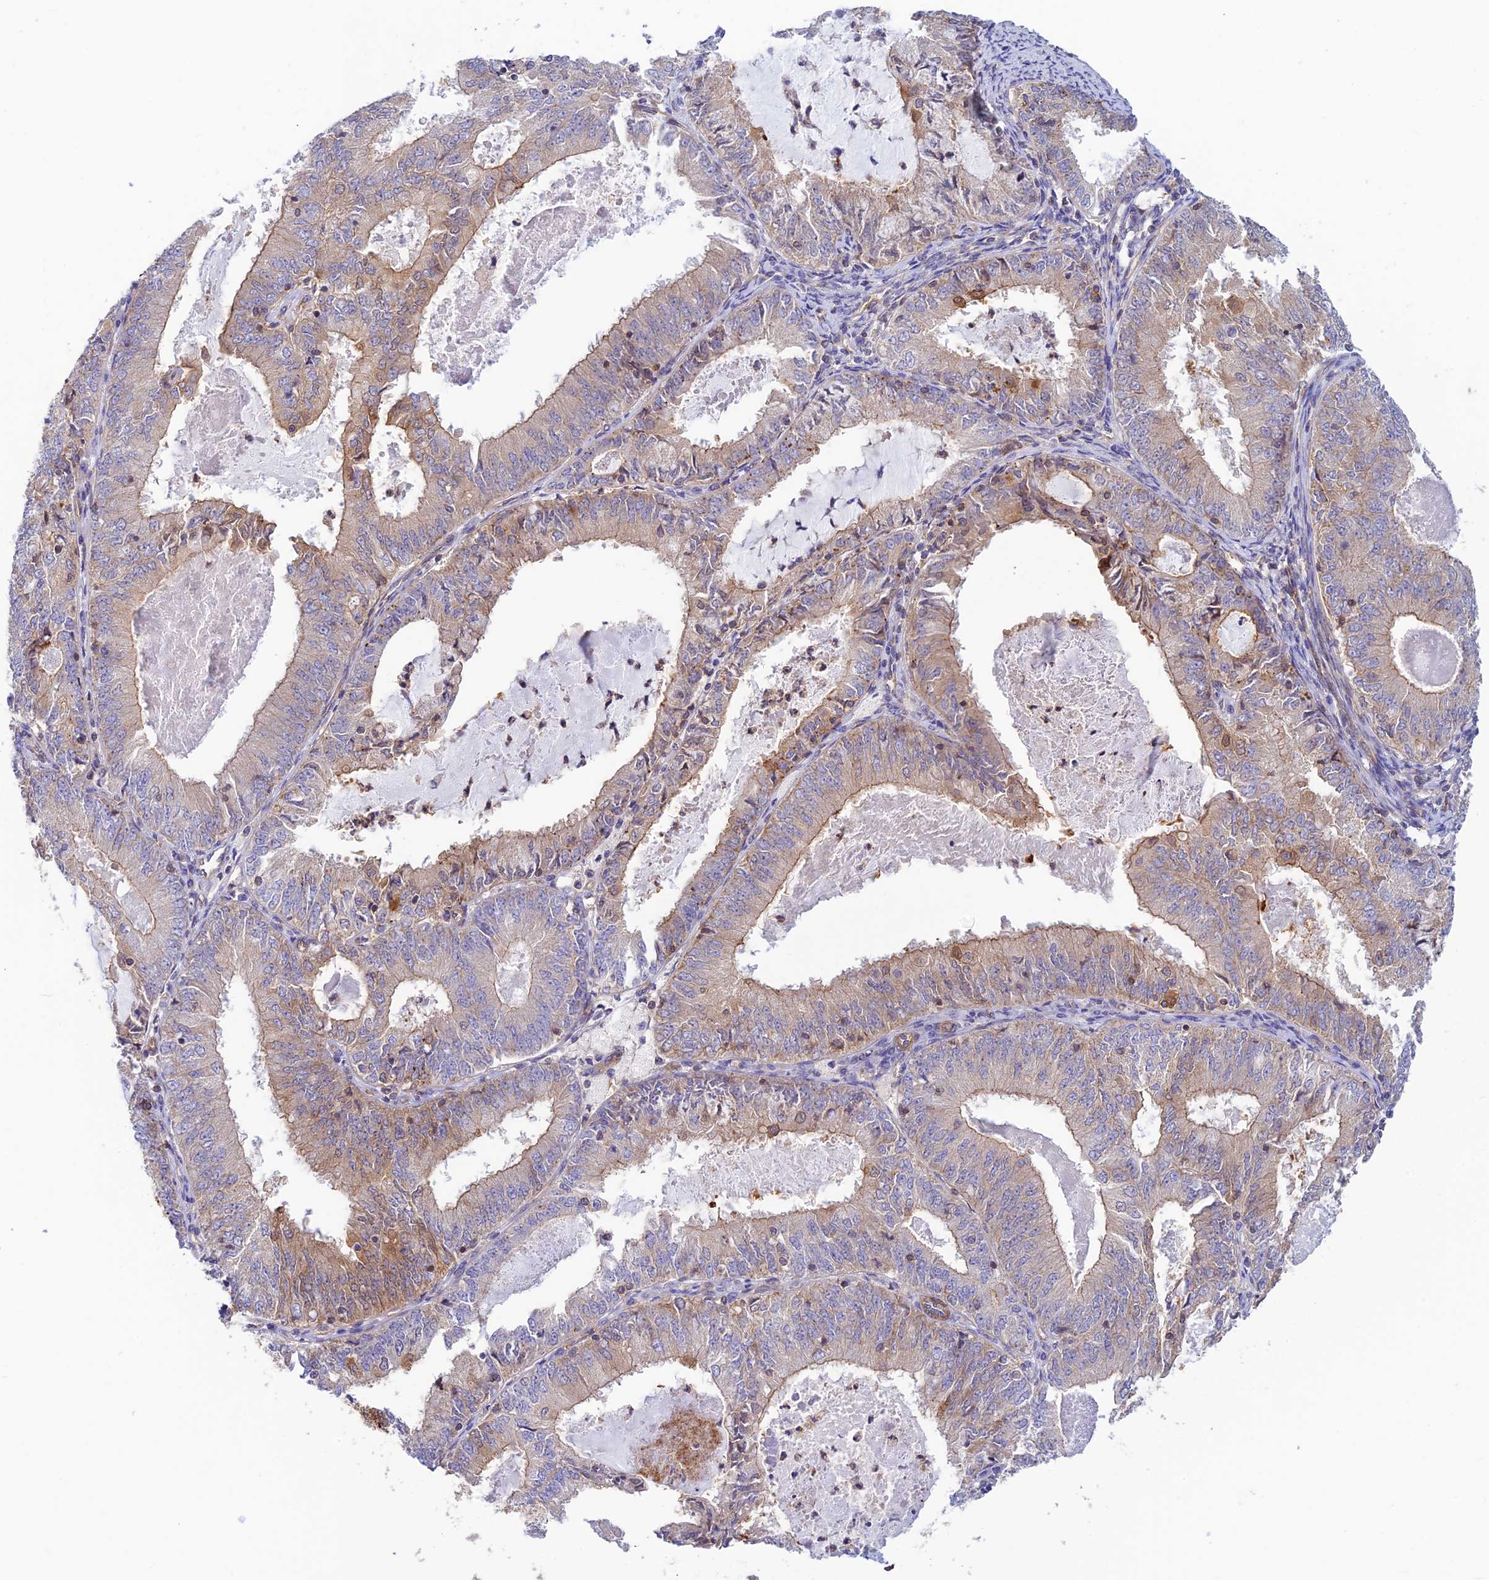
{"staining": {"intensity": "moderate", "quantity": "<25%", "location": "cytoplasmic/membranous"}, "tissue": "endometrial cancer", "cell_type": "Tumor cells", "image_type": "cancer", "snomed": [{"axis": "morphology", "description": "Adenocarcinoma, NOS"}, {"axis": "topography", "description": "Endometrium"}], "caption": "A brown stain highlights moderate cytoplasmic/membranous expression of a protein in human endometrial cancer tumor cells.", "gene": "PPP1R12C", "patient": {"sex": "female", "age": 57}}